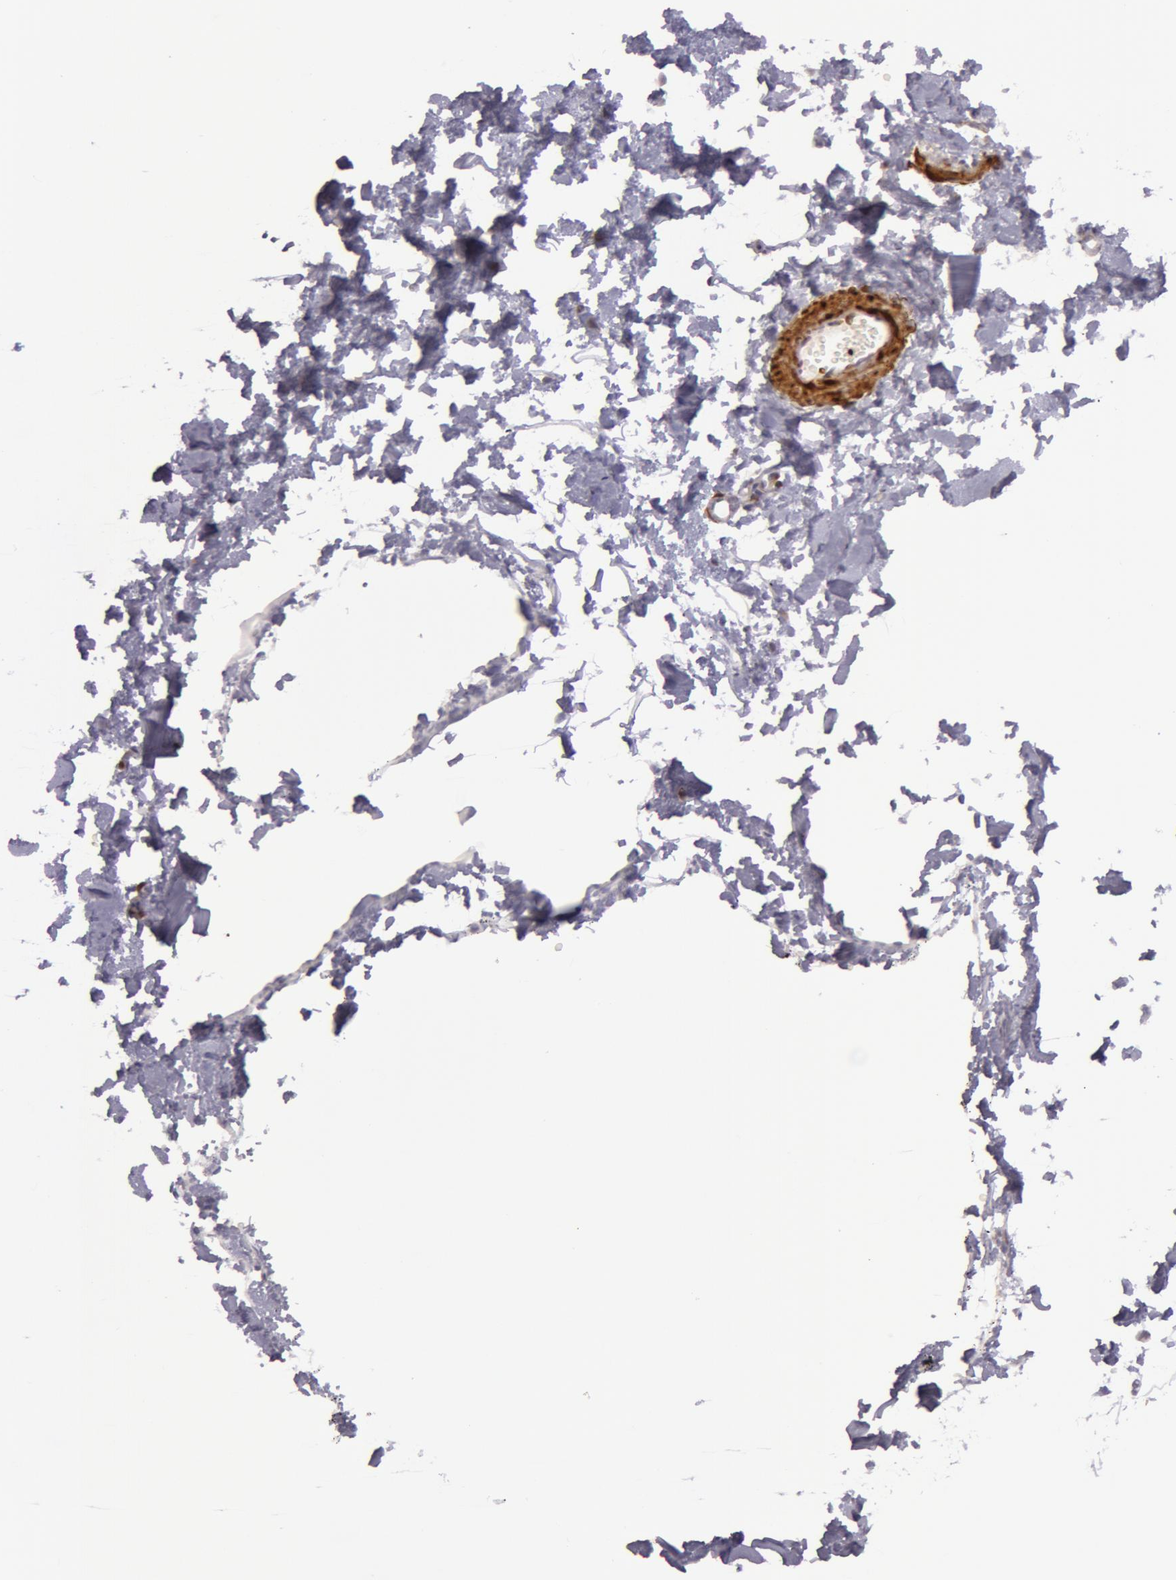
{"staining": {"intensity": "negative", "quantity": "none", "location": "none"}, "tissue": "adipose tissue", "cell_type": "Adipocytes", "image_type": "normal", "snomed": [{"axis": "morphology", "description": "Normal tissue, NOS"}, {"axis": "topography", "description": "Breast"}], "caption": "Immunohistochemical staining of normal human adipose tissue displays no significant expression in adipocytes. Brightfield microscopy of immunohistochemistry stained with DAB (brown) and hematoxylin (blue), captured at high magnification.", "gene": "TAGLN", "patient": {"sex": "female", "age": 45}}